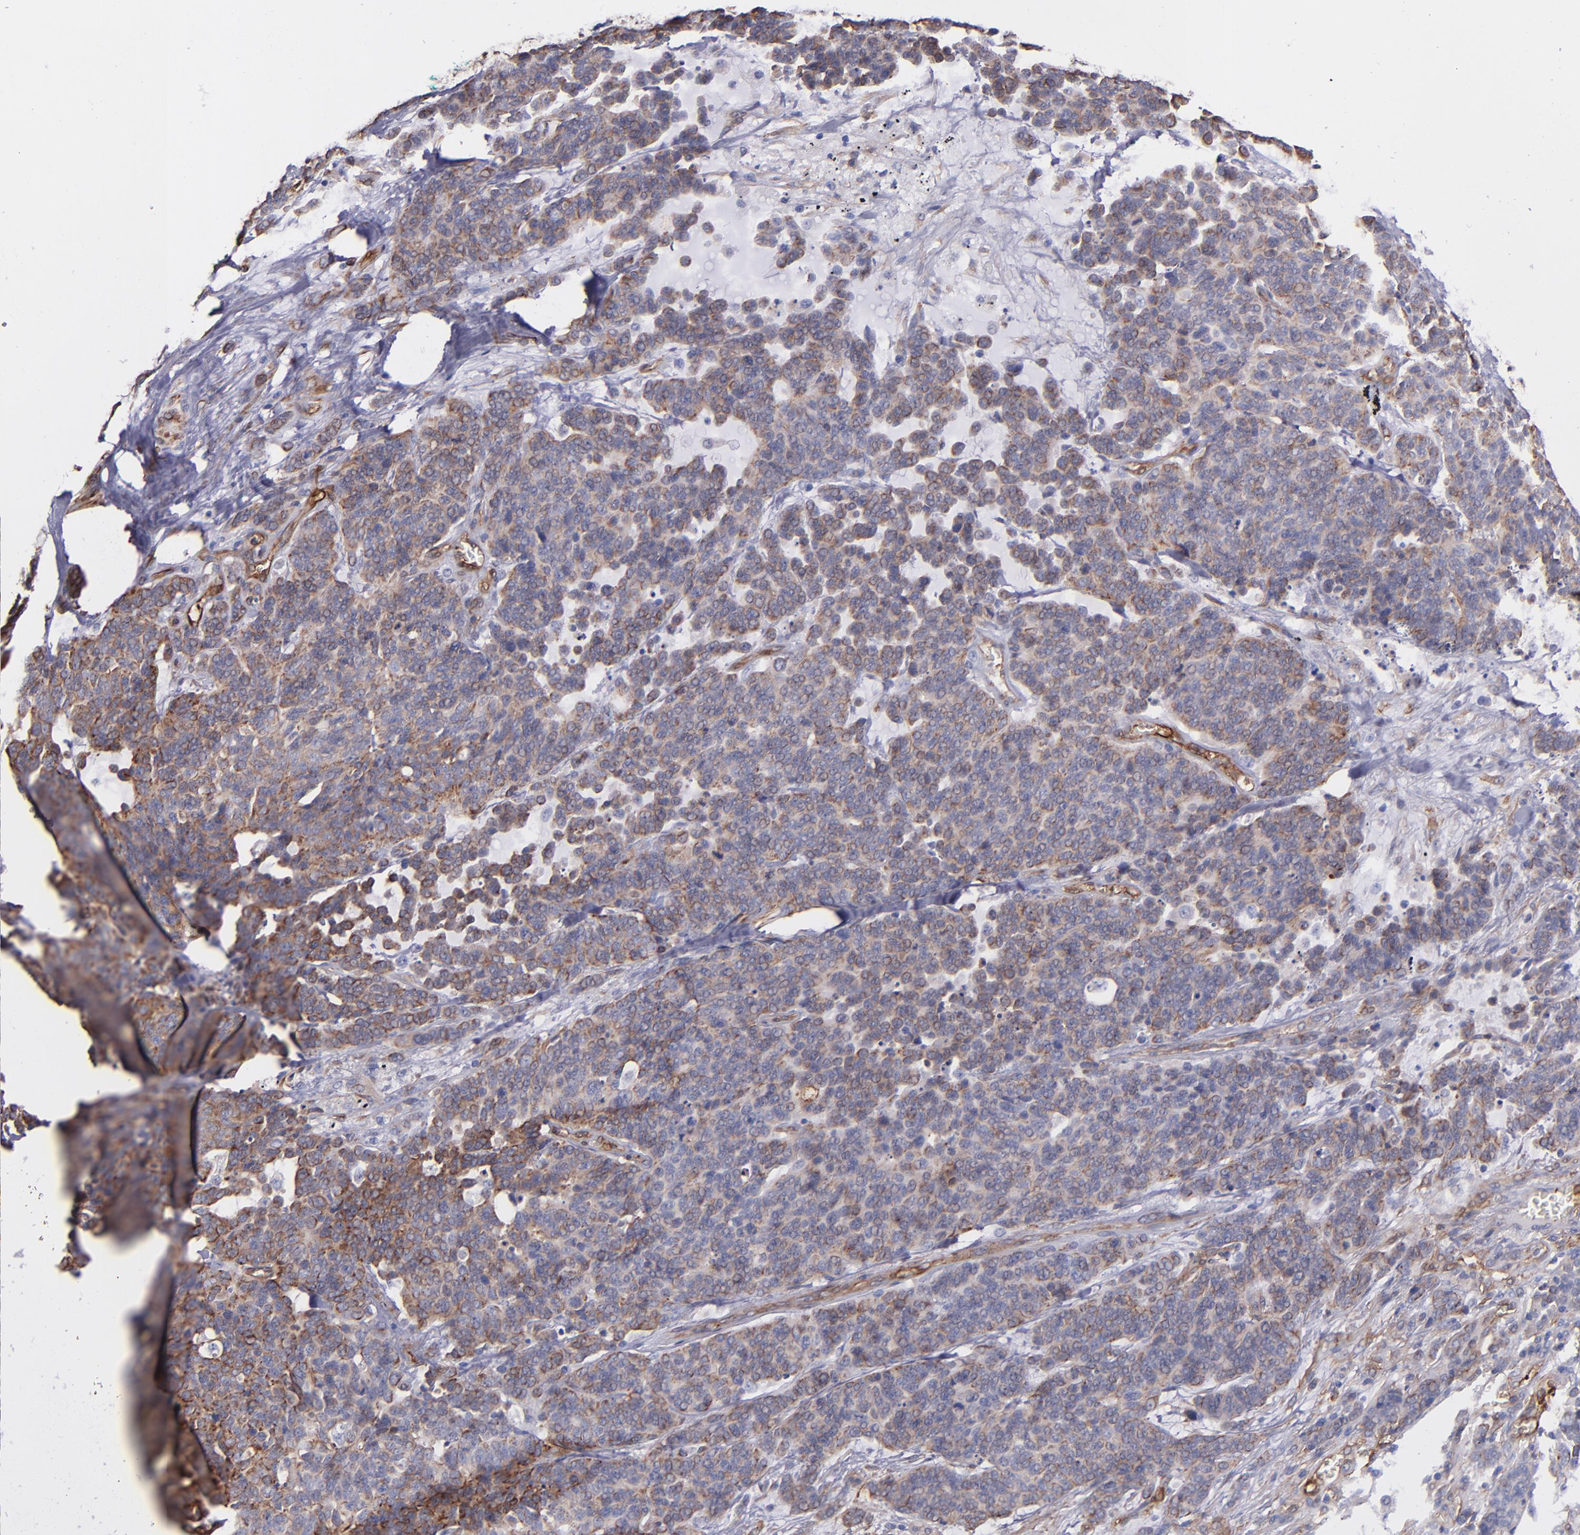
{"staining": {"intensity": "weak", "quantity": ">75%", "location": "cytoplasmic/membranous"}, "tissue": "lung cancer", "cell_type": "Tumor cells", "image_type": "cancer", "snomed": [{"axis": "morphology", "description": "Neoplasm, malignant, NOS"}, {"axis": "topography", "description": "Lung"}], "caption": "Lung malignant neoplasm was stained to show a protein in brown. There is low levels of weak cytoplasmic/membranous positivity in about >75% of tumor cells.", "gene": "VCL", "patient": {"sex": "female", "age": 58}}